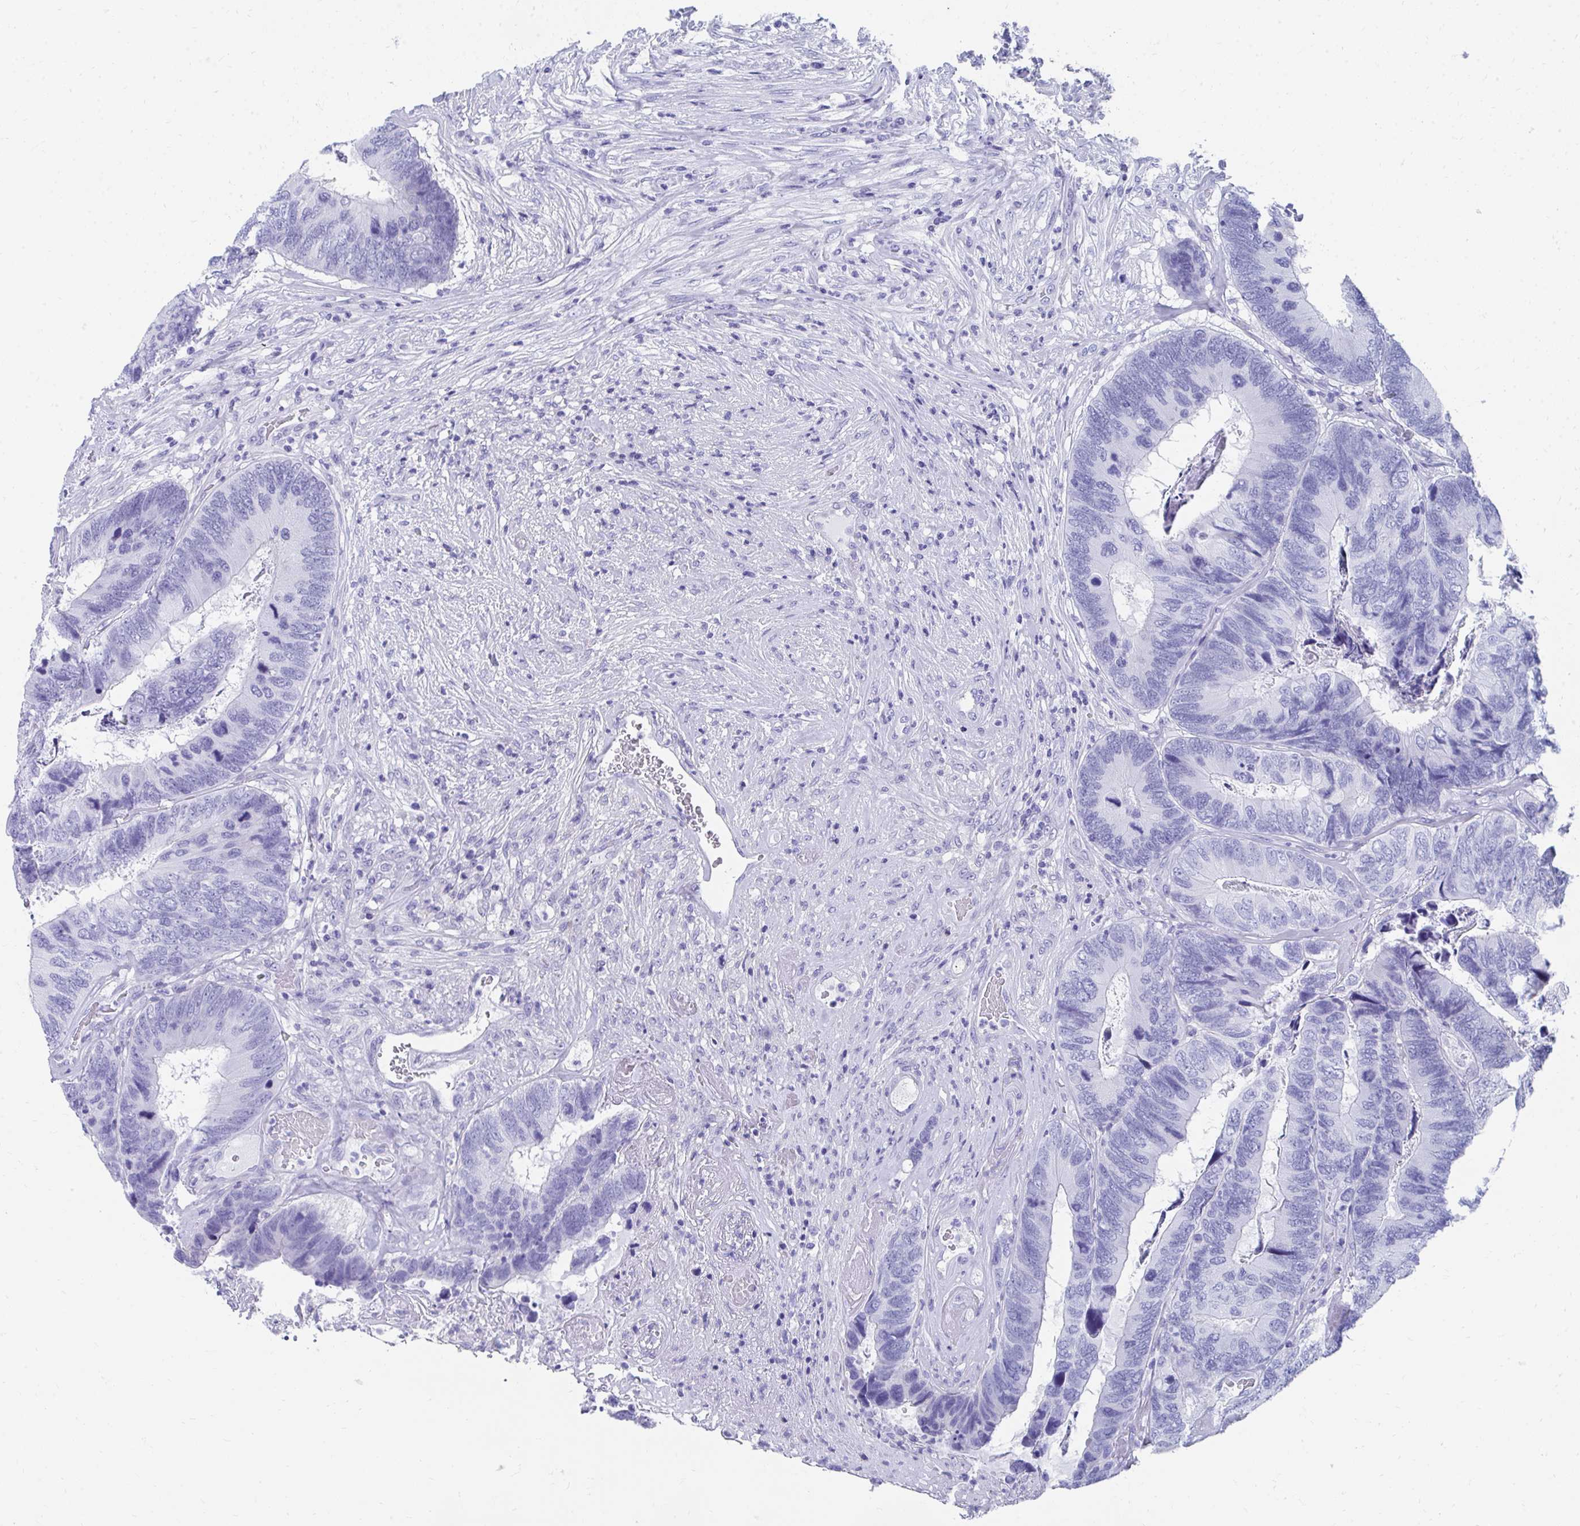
{"staining": {"intensity": "negative", "quantity": "none", "location": "none"}, "tissue": "colorectal cancer", "cell_type": "Tumor cells", "image_type": "cancer", "snomed": [{"axis": "morphology", "description": "Adenocarcinoma, NOS"}, {"axis": "topography", "description": "Colon"}], "caption": "Immunohistochemical staining of colorectal cancer shows no significant positivity in tumor cells.", "gene": "HGD", "patient": {"sex": "female", "age": 67}}